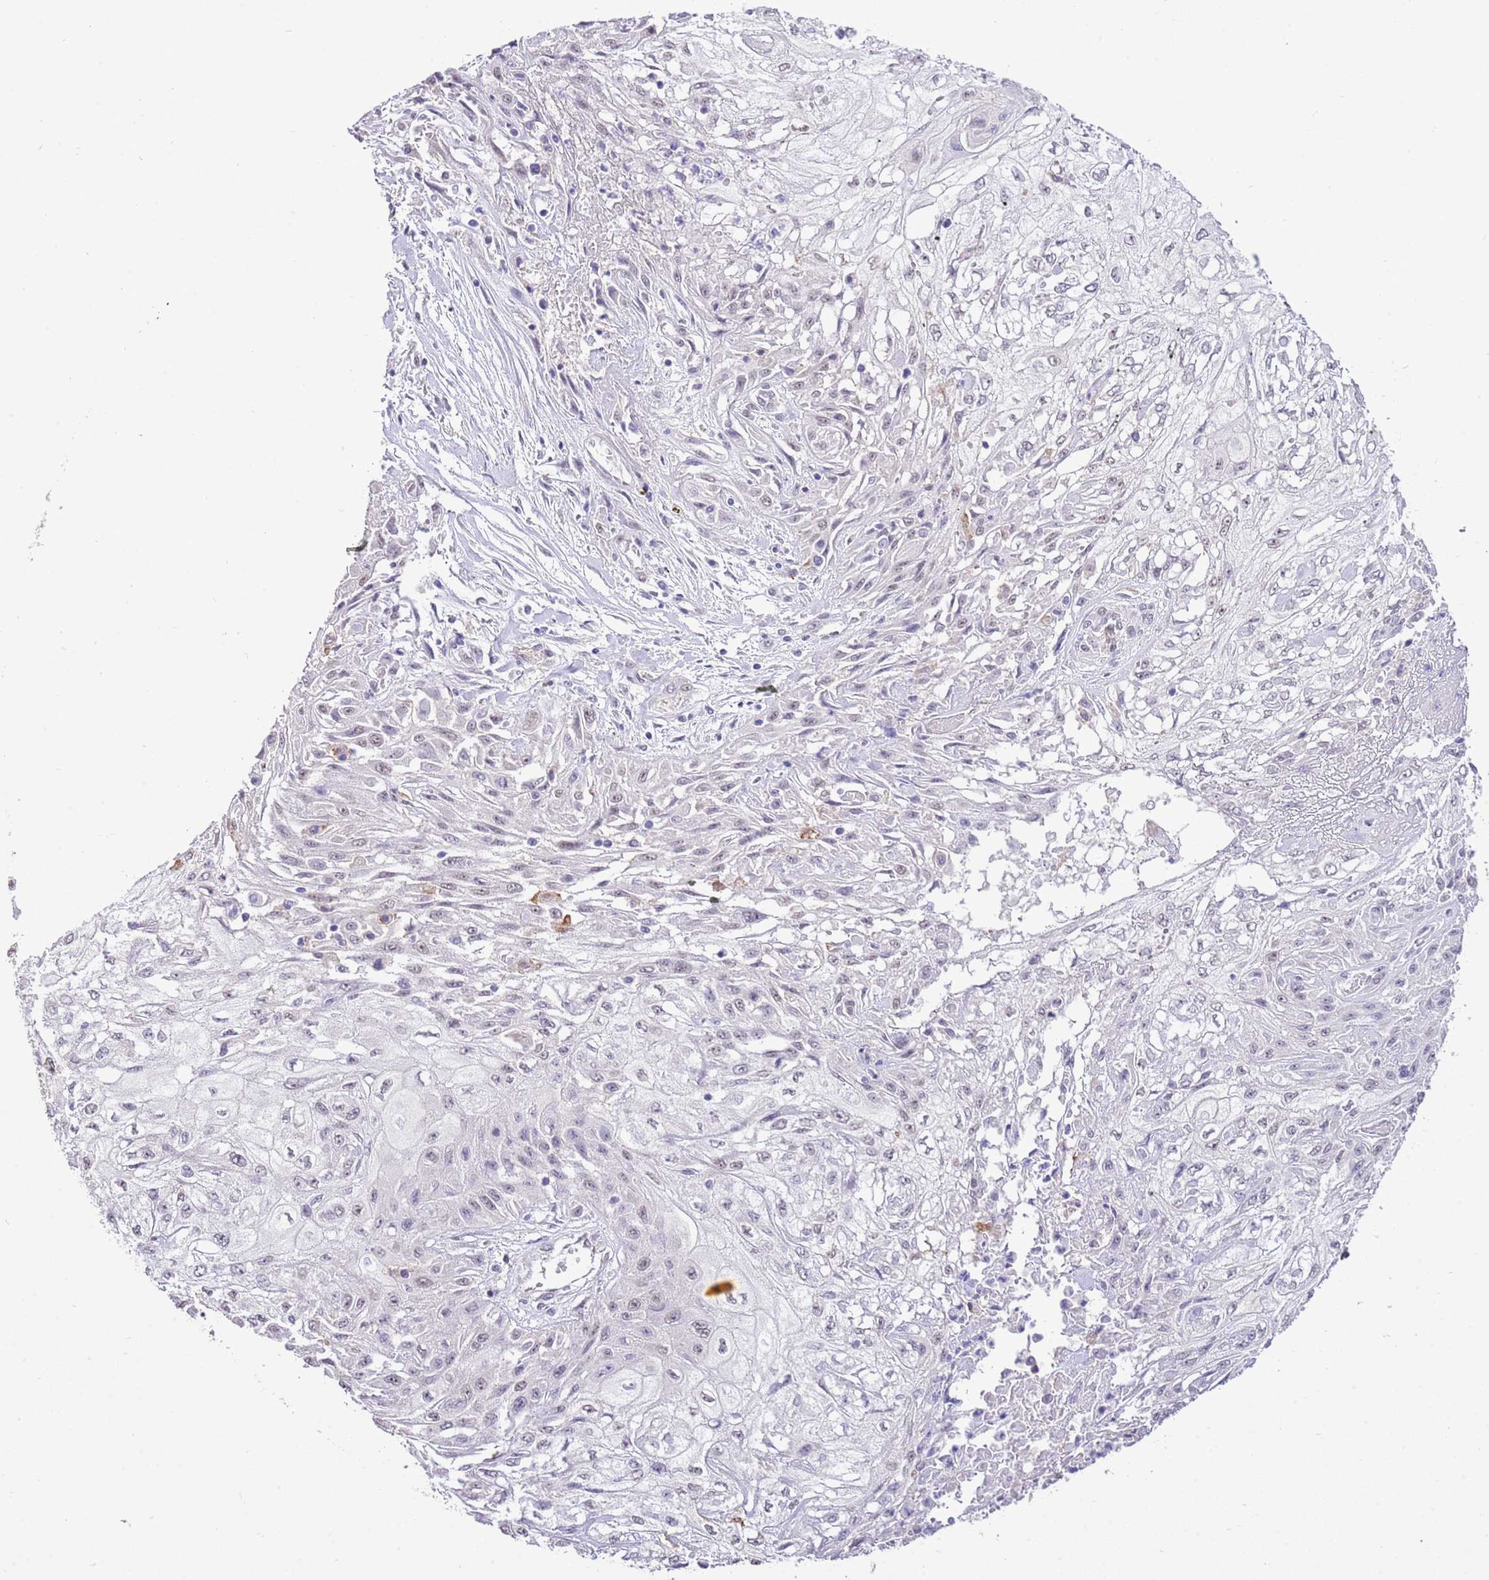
{"staining": {"intensity": "weak", "quantity": "<25%", "location": "nuclear"}, "tissue": "skin cancer", "cell_type": "Tumor cells", "image_type": "cancer", "snomed": [{"axis": "morphology", "description": "Squamous cell carcinoma, NOS"}, {"axis": "morphology", "description": "Squamous cell carcinoma, metastatic, NOS"}, {"axis": "topography", "description": "Skin"}, {"axis": "topography", "description": "Lymph node"}], "caption": "This micrograph is of skin cancer stained with immunohistochemistry to label a protein in brown with the nuclei are counter-stained blue. There is no expression in tumor cells. The staining was performed using DAB (3,3'-diaminobenzidine) to visualize the protein expression in brown, while the nuclei were stained in blue with hematoxylin (Magnification: 20x).", "gene": "IZUMO4", "patient": {"sex": "male", "age": 75}}